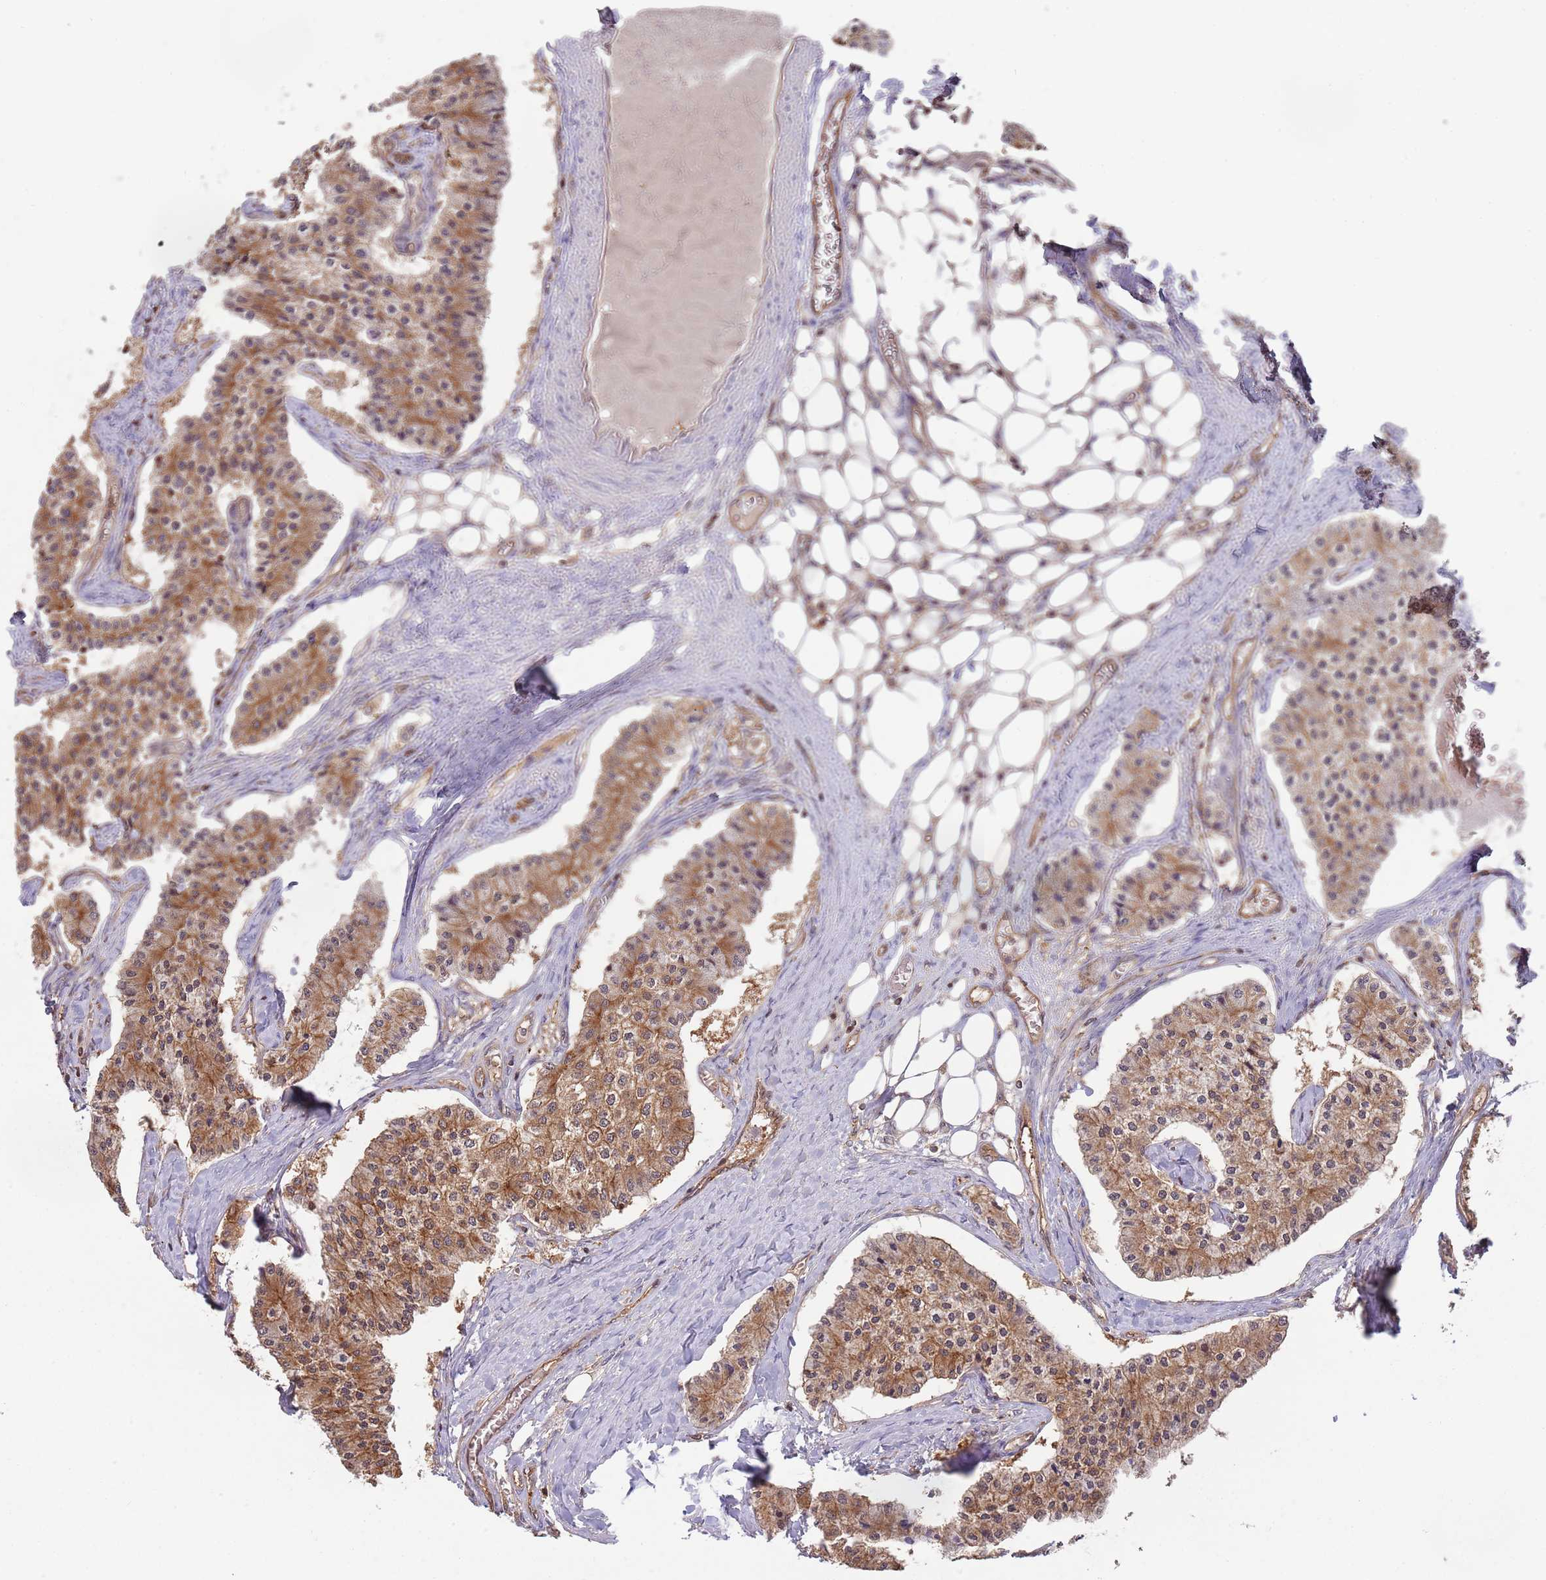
{"staining": {"intensity": "moderate", "quantity": ">75%", "location": "cytoplasmic/membranous"}, "tissue": "carcinoid", "cell_type": "Tumor cells", "image_type": "cancer", "snomed": [{"axis": "morphology", "description": "Carcinoid, malignant, NOS"}, {"axis": "topography", "description": "Colon"}], "caption": "Malignant carcinoid stained for a protein (brown) exhibits moderate cytoplasmic/membranous positive expression in about >75% of tumor cells.", "gene": "GSDMD", "patient": {"sex": "female", "age": 52}}